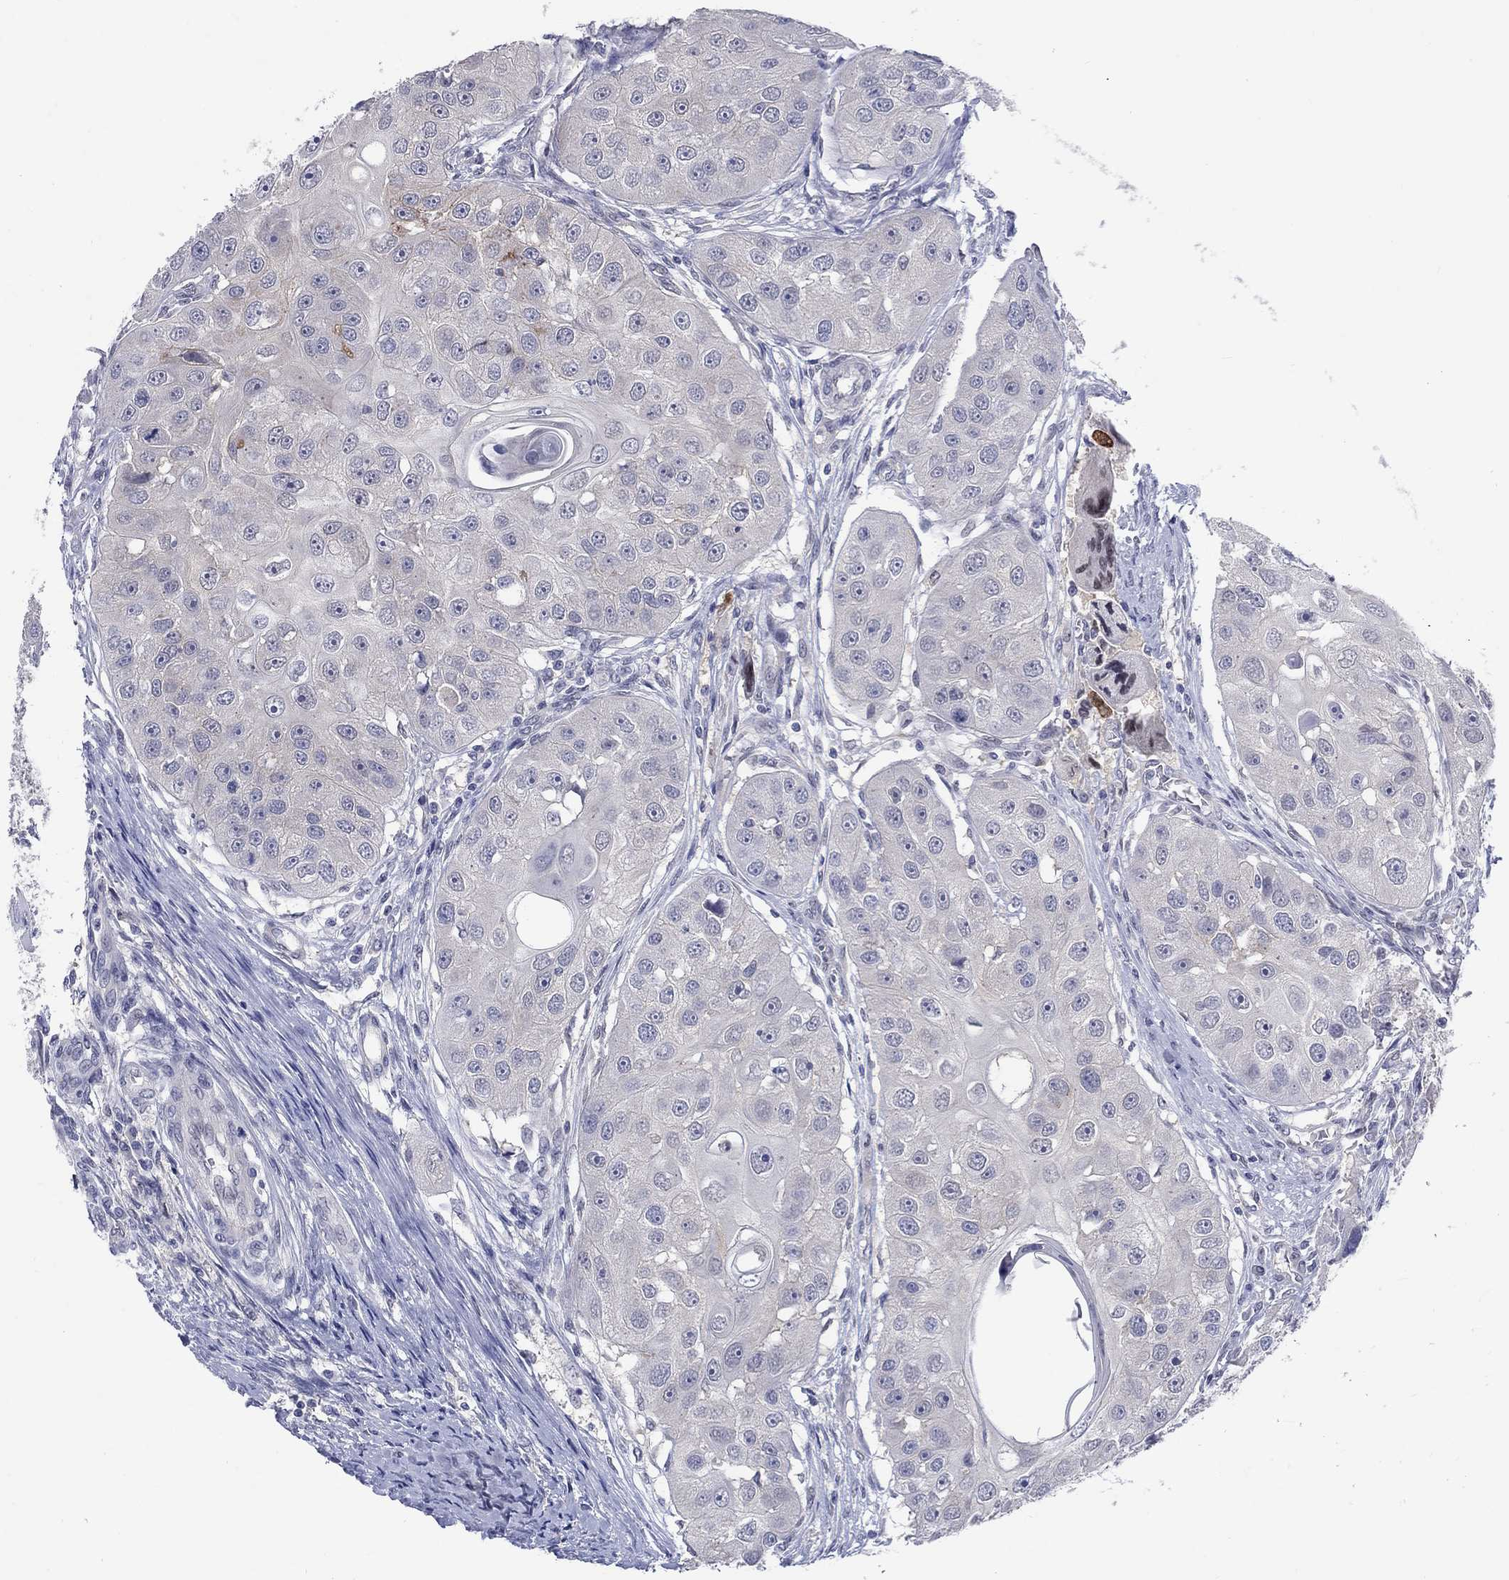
{"staining": {"intensity": "negative", "quantity": "none", "location": "none"}, "tissue": "head and neck cancer", "cell_type": "Tumor cells", "image_type": "cancer", "snomed": [{"axis": "morphology", "description": "Normal tissue, NOS"}, {"axis": "morphology", "description": "Squamous cell carcinoma, NOS"}, {"axis": "topography", "description": "Skeletal muscle"}, {"axis": "topography", "description": "Head-Neck"}], "caption": "Immunohistochemistry (IHC) photomicrograph of neoplastic tissue: head and neck cancer (squamous cell carcinoma) stained with DAB (3,3'-diaminobenzidine) exhibits no significant protein expression in tumor cells.", "gene": "EGFLAM", "patient": {"sex": "male", "age": 51}}